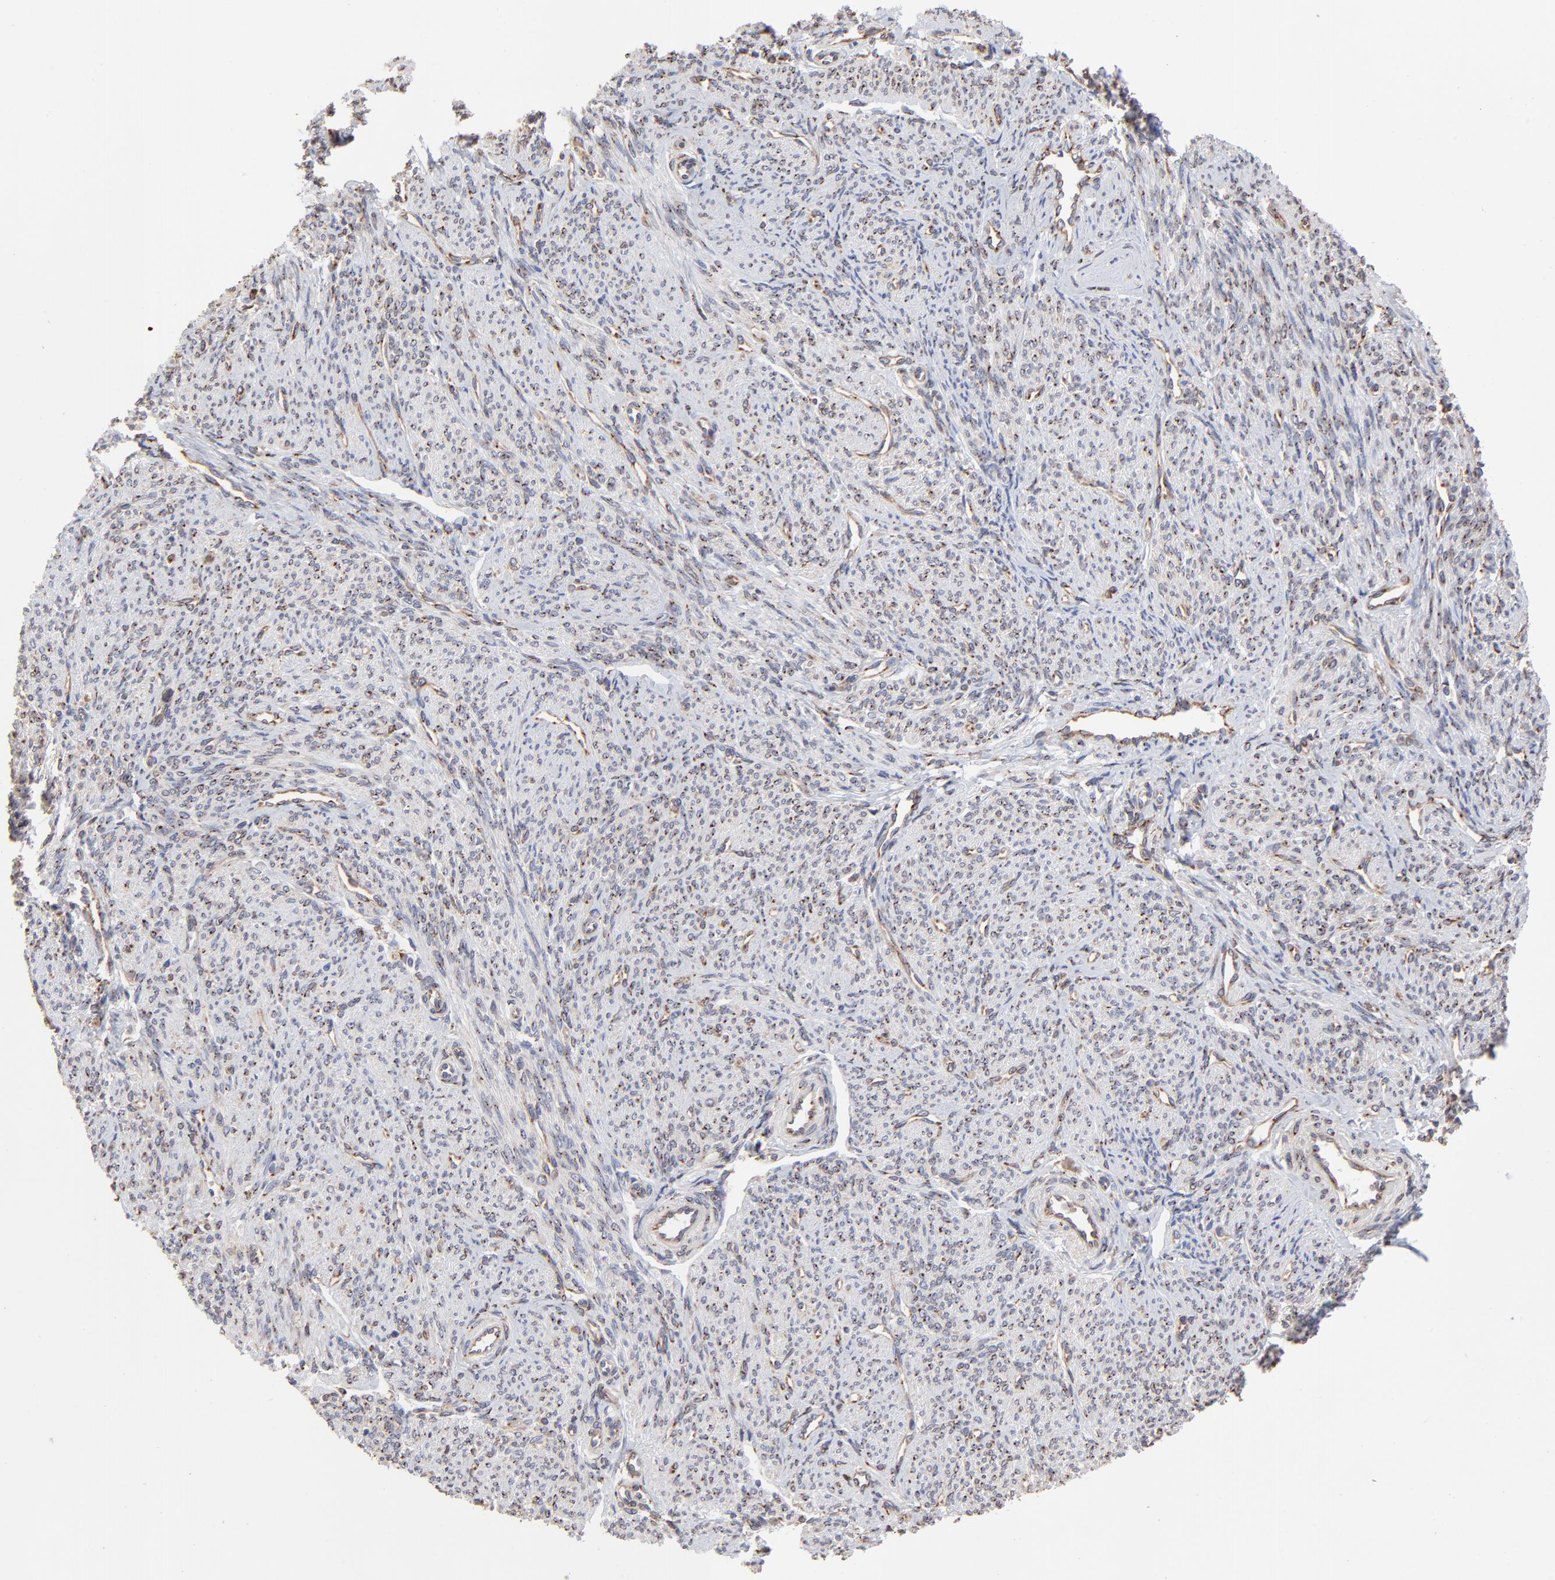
{"staining": {"intensity": "weak", "quantity": "25%-75%", "location": "cytoplasmic/membranous"}, "tissue": "smooth muscle", "cell_type": "Smooth muscle cells", "image_type": "normal", "snomed": [{"axis": "morphology", "description": "Normal tissue, NOS"}, {"axis": "topography", "description": "Smooth muscle"}], "caption": "This is a photomicrograph of immunohistochemistry (IHC) staining of unremarkable smooth muscle, which shows weak positivity in the cytoplasmic/membranous of smooth muscle cells.", "gene": "LMAN1", "patient": {"sex": "female", "age": 65}}